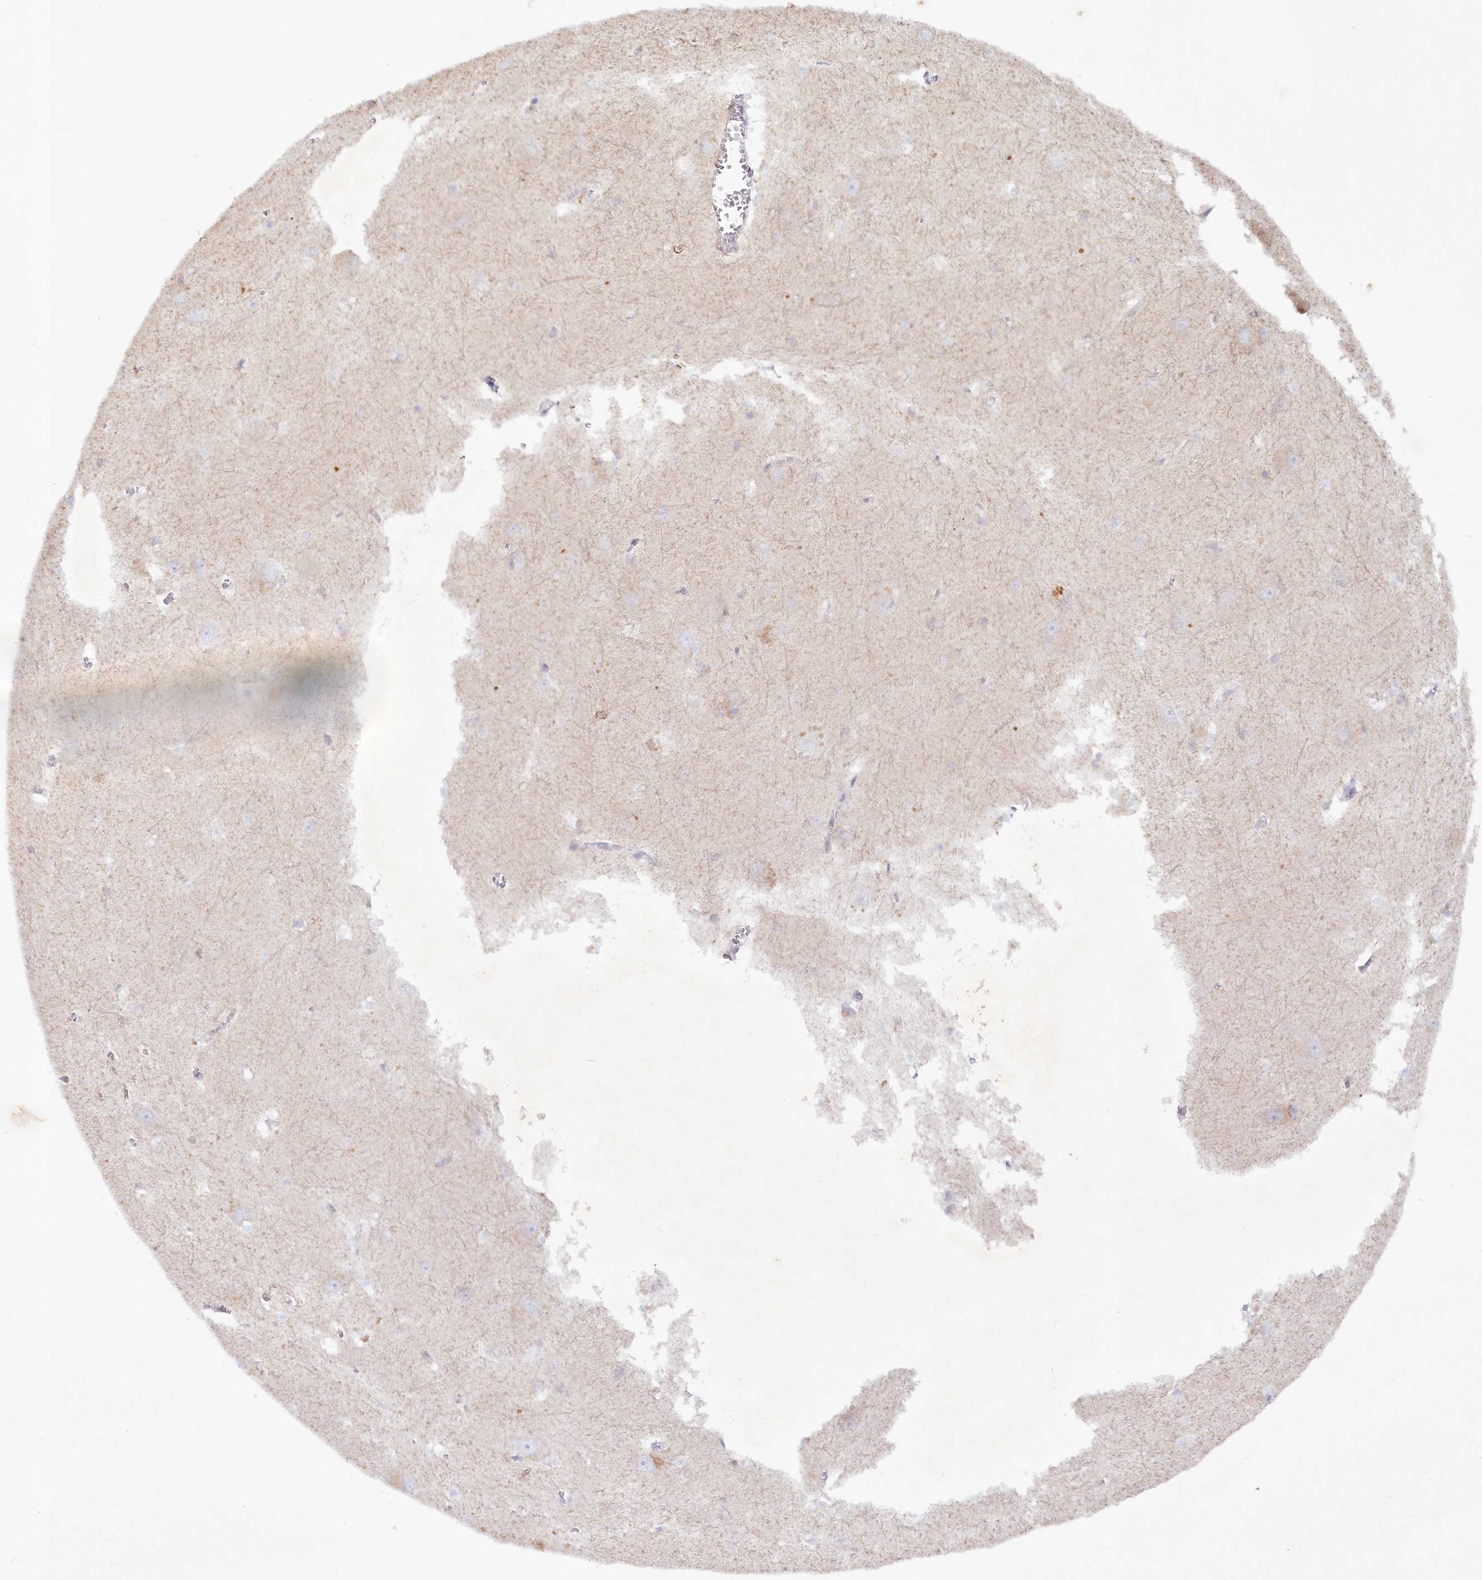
{"staining": {"intensity": "negative", "quantity": "none", "location": "none"}, "tissue": "caudate", "cell_type": "Glial cells", "image_type": "normal", "snomed": [{"axis": "morphology", "description": "Normal tissue, NOS"}, {"axis": "topography", "description": "Lateral ventricle wall"}], "caption": "Immunohistochemistry of unremarkable caudate reveals no expression in glial cells. Nuclei are stained in blue.", "gene": "PSAPL1", "patient": {"sex": "male", "age": 37}}